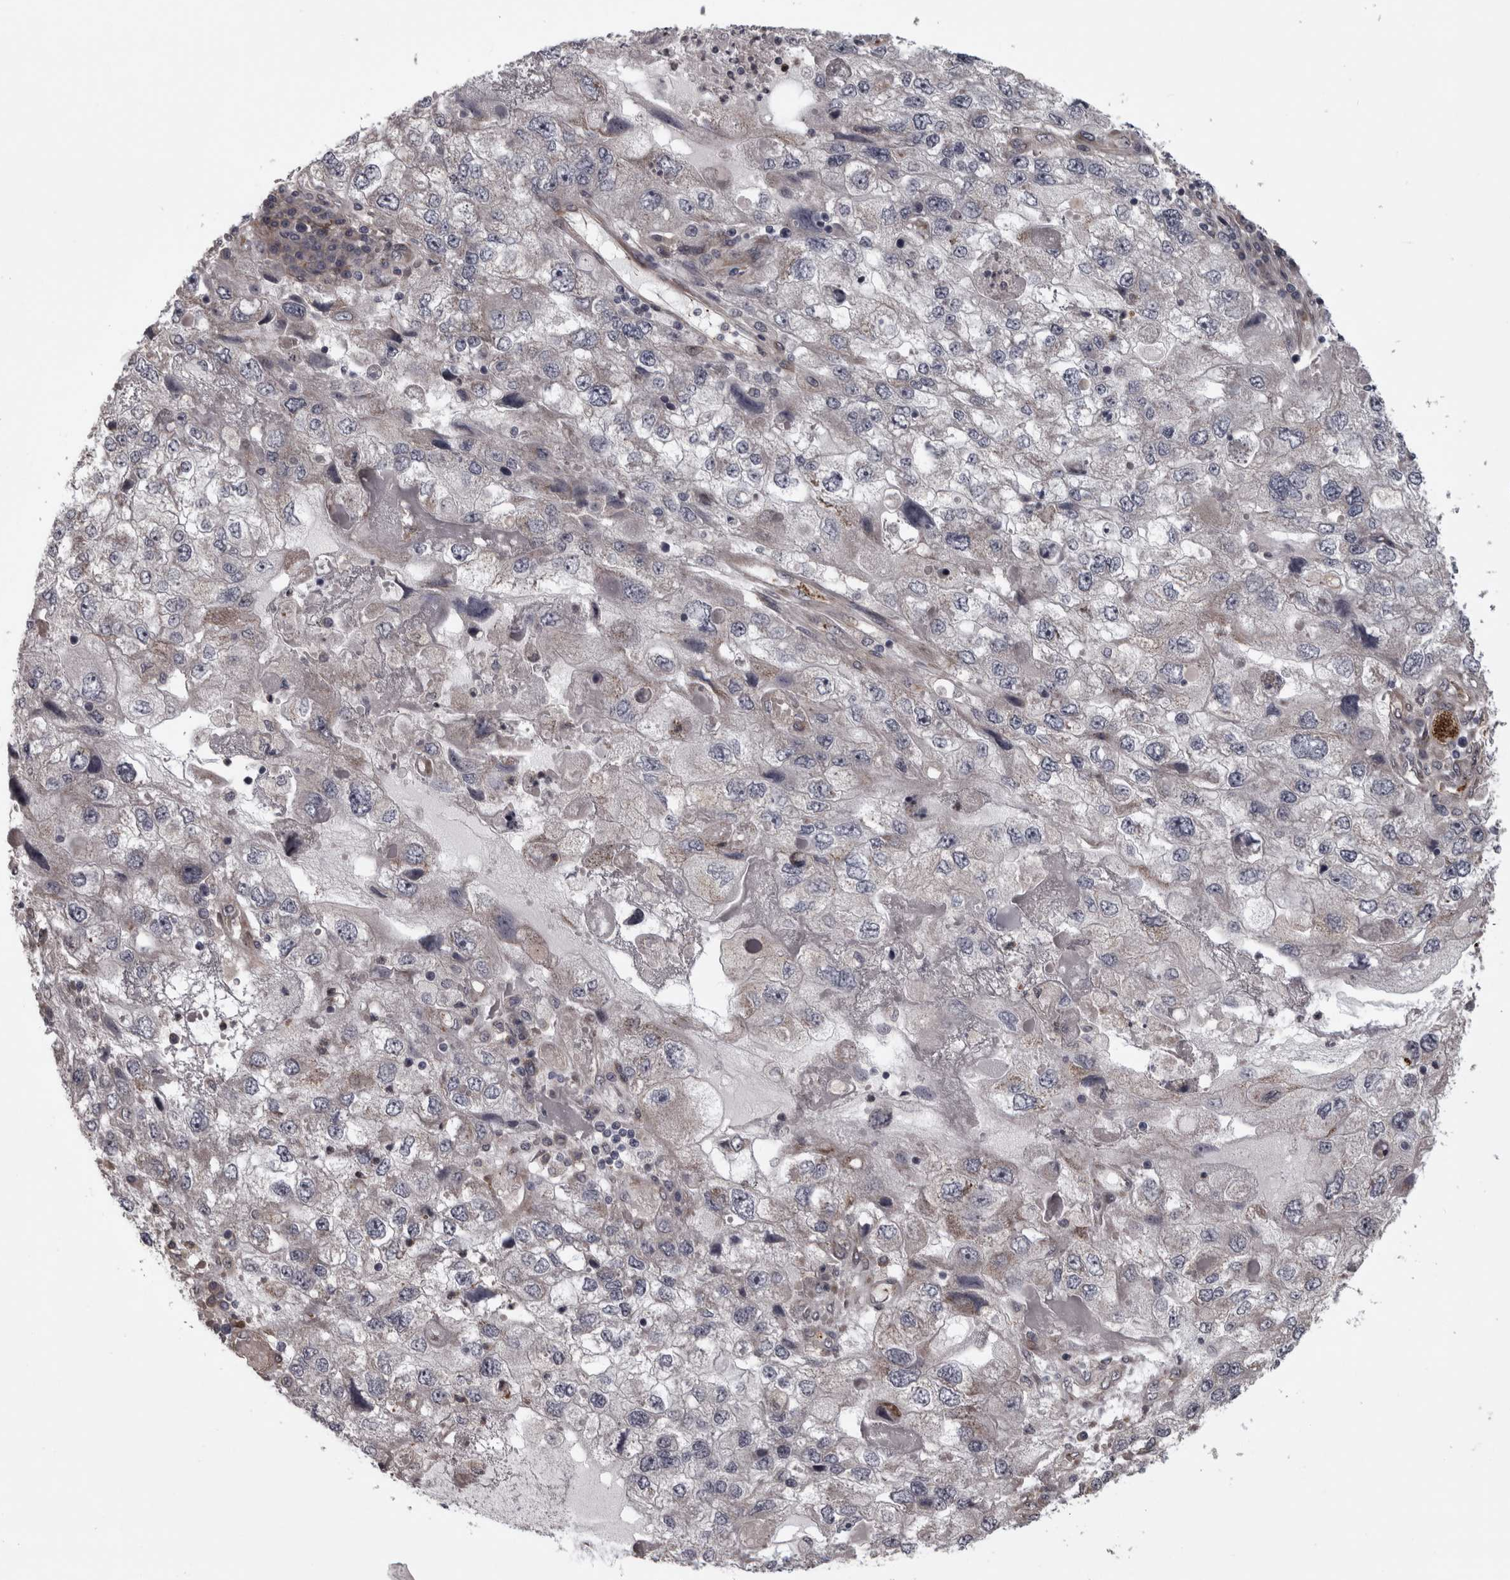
{"staining": {"intensity": "weak", "quantity": "<25%", "location": "cytoplasmic/membranous"}, "tissue": "endometrial cancer", "cell_type": "Tumor cells", "image_type": "cancer", "snomed": [{"axis": "morphology", "description": "Adenocarcinoma, NOS"}, {"axis": "topography", "description": "Endometrium"}], "caption": "Endometrial adenocarcinoma stained for a protein using immunohistochemistry displays no staining tumor cells.", "gene": "RSU1", "patient": {"sex": "female", "age": 49}}